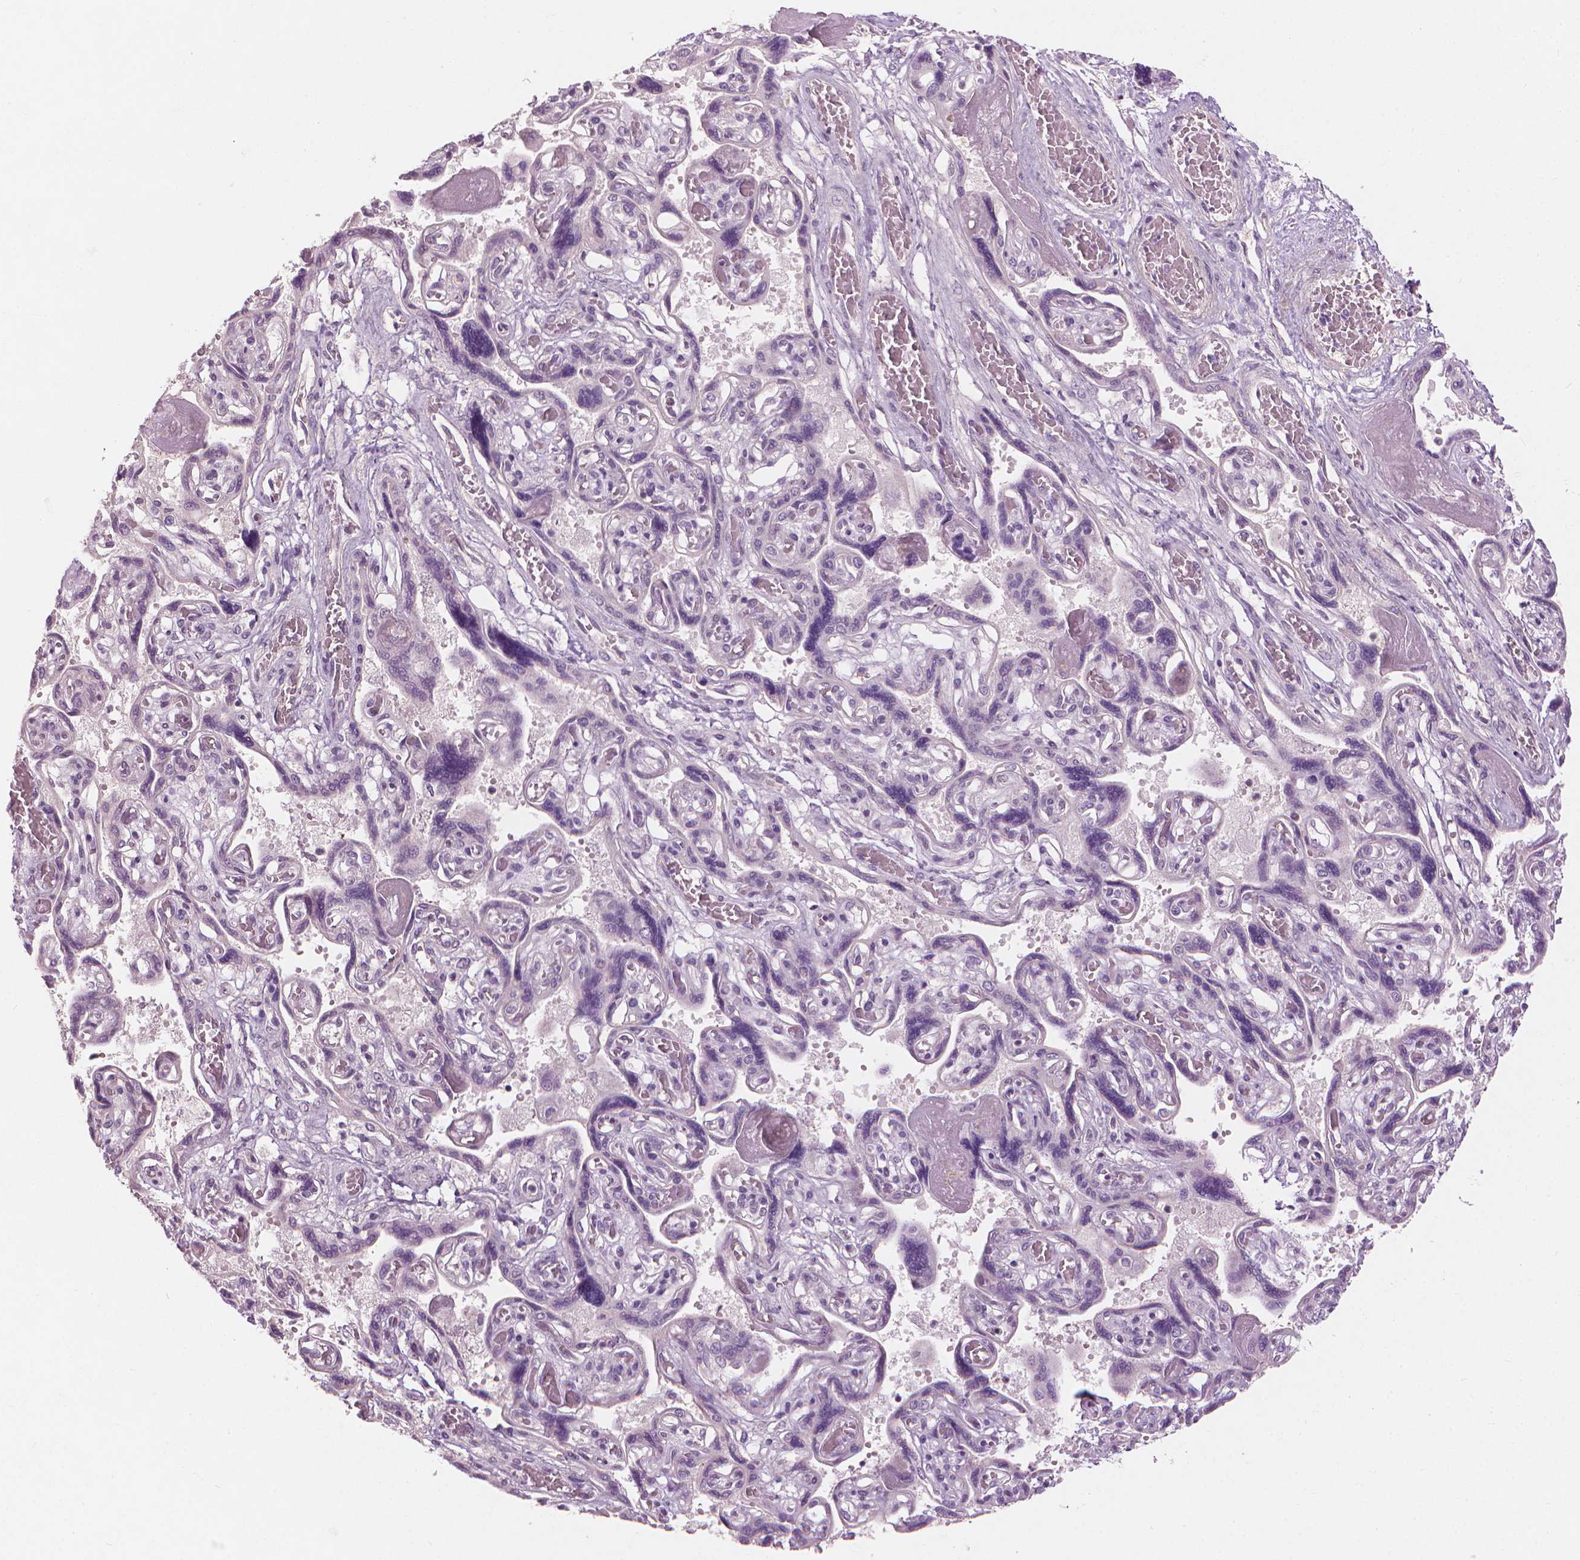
{"staining": {"intensity": "negative", "quantity": "none", "location": "none"}, "tissue": "placenta", "cell_type": "Decidual cells", "image_type": "normal", "snomed": [{"axis": "morphology", "description": "Normal tissue, NOS"}, {"axis": "topography", "description": "Placenta"}], "caption": "A high-resolution micrograph shows IHC staining of normal placenta, which demonstrates no significant positivity in decidual cells.", "gene": "SAXO2", "patient": {"sex": "female", "age": 32}}